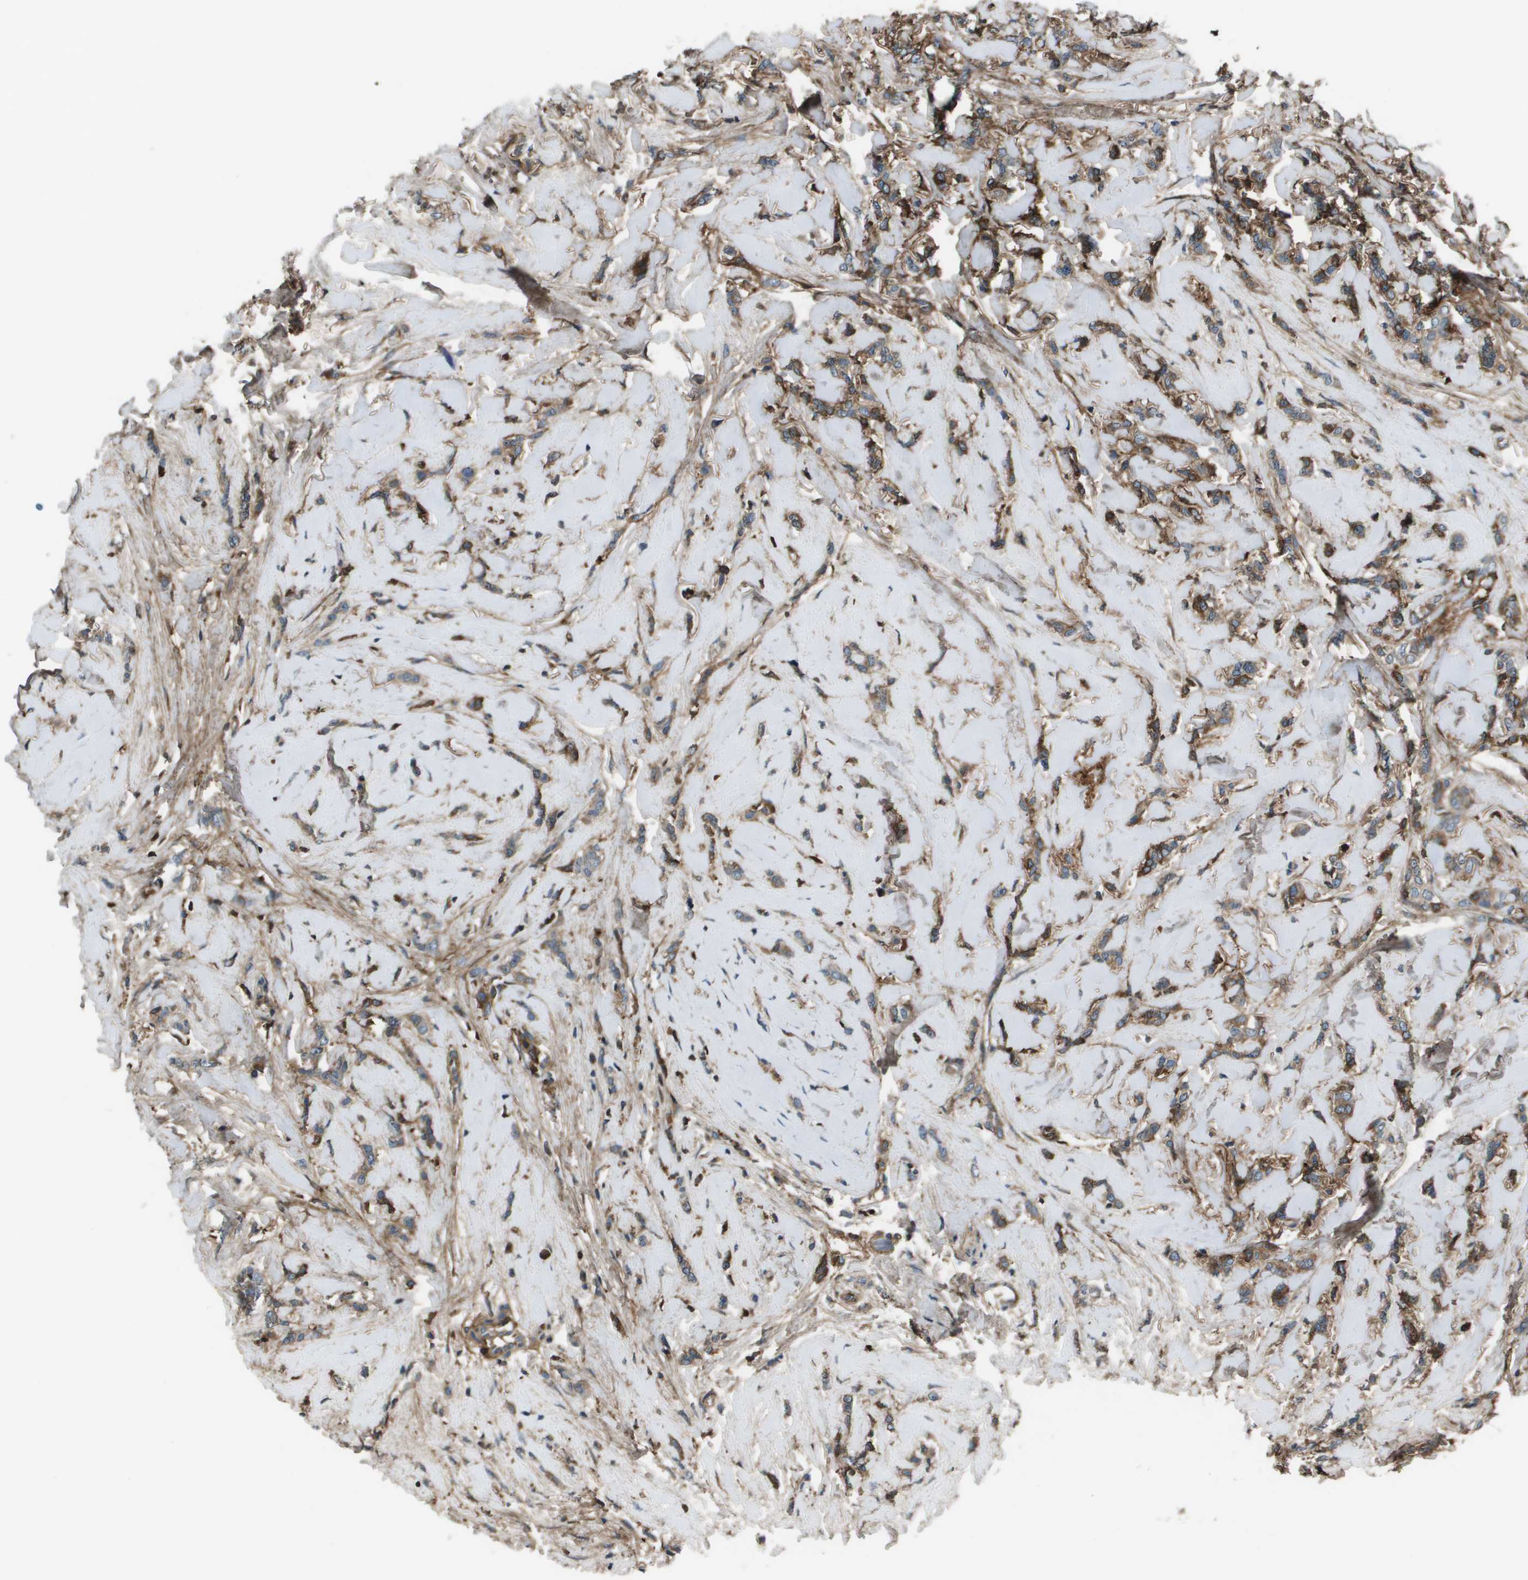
{"staining": {"intensity": "moderate", "quantity": ">75%", "location": "cytoplasmic/membranous"}, "tissue": "breast cancer", "cell_type": "Tumor cells", "image_type": "cancer", "snomed": [{"axis": "morphology", "description": "Lobular carcinoma"}, {"axis": "topography", "description": "Skin"}, {"axis": "topography", "description": "Breast"}], "caption": "Breast cancer (lobular carcinoma) stained with immunohistochemistry displays moderate cytoplasmic/membranous expression in approximately >75% of tumor cells.", "gene": "PCOLCE", "patient": {"sex": "female", "age": 46}}